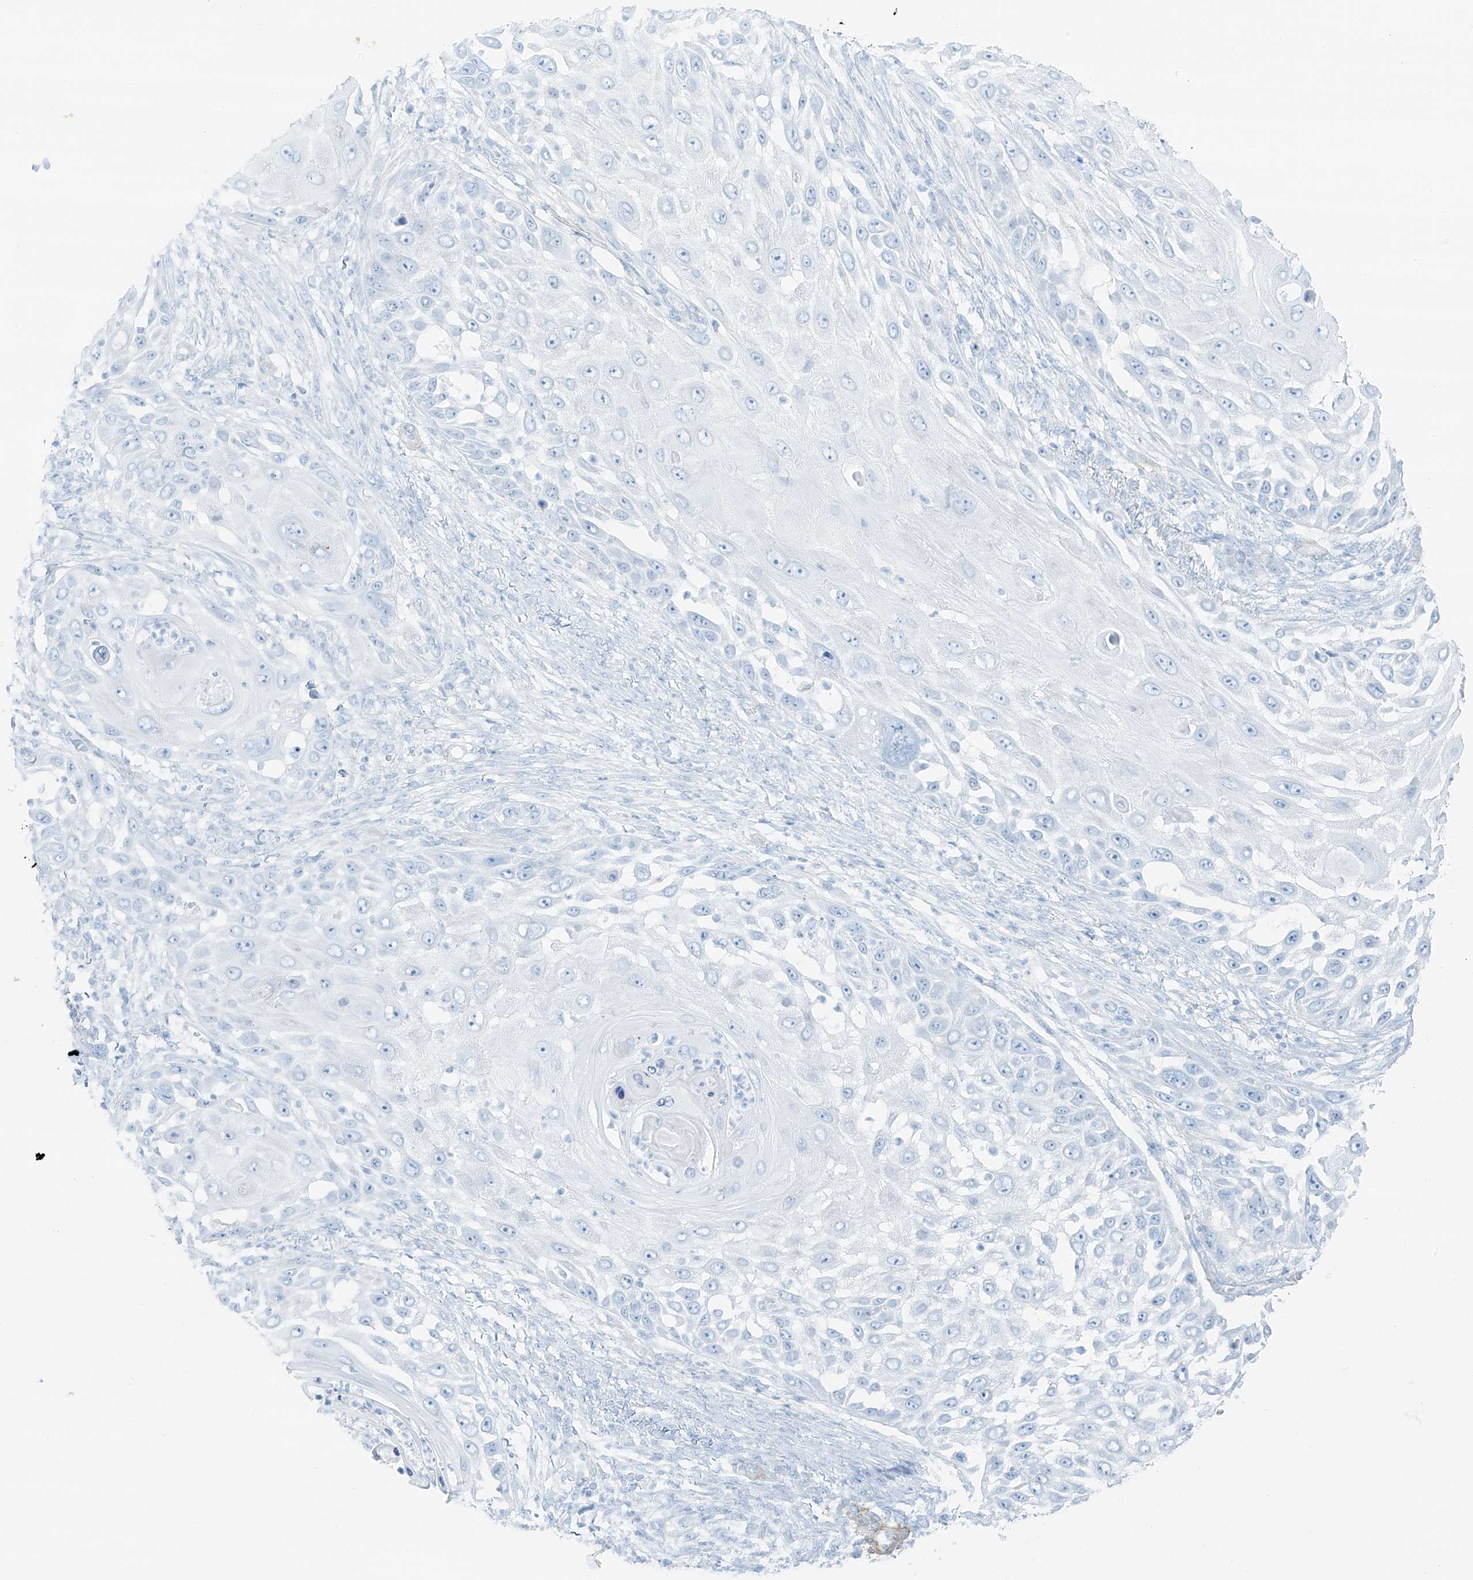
{"staining": {"intensity": "negative", "quantity": "none", "location": "none"}, "tissue": "skin cancer", "cell_type": "Tumor cells", "image_type": "cancer", "snomed": [{"axis": "morphology", "description": "Squamous cell carcinoma, NOS"}, {"axis": "topography", "description": "Skin"}], "caption": "High magnification brightfield microscopy of skin cancer (squamous cell carcinoma) stained with DAB (3,3'-diaminobenzidine) (brown) and counterstained with hematoxylin (blue): tumor cells show no significant staining.", "gene": "SMCP", "patient": {"sex": "female", "age": 44}}